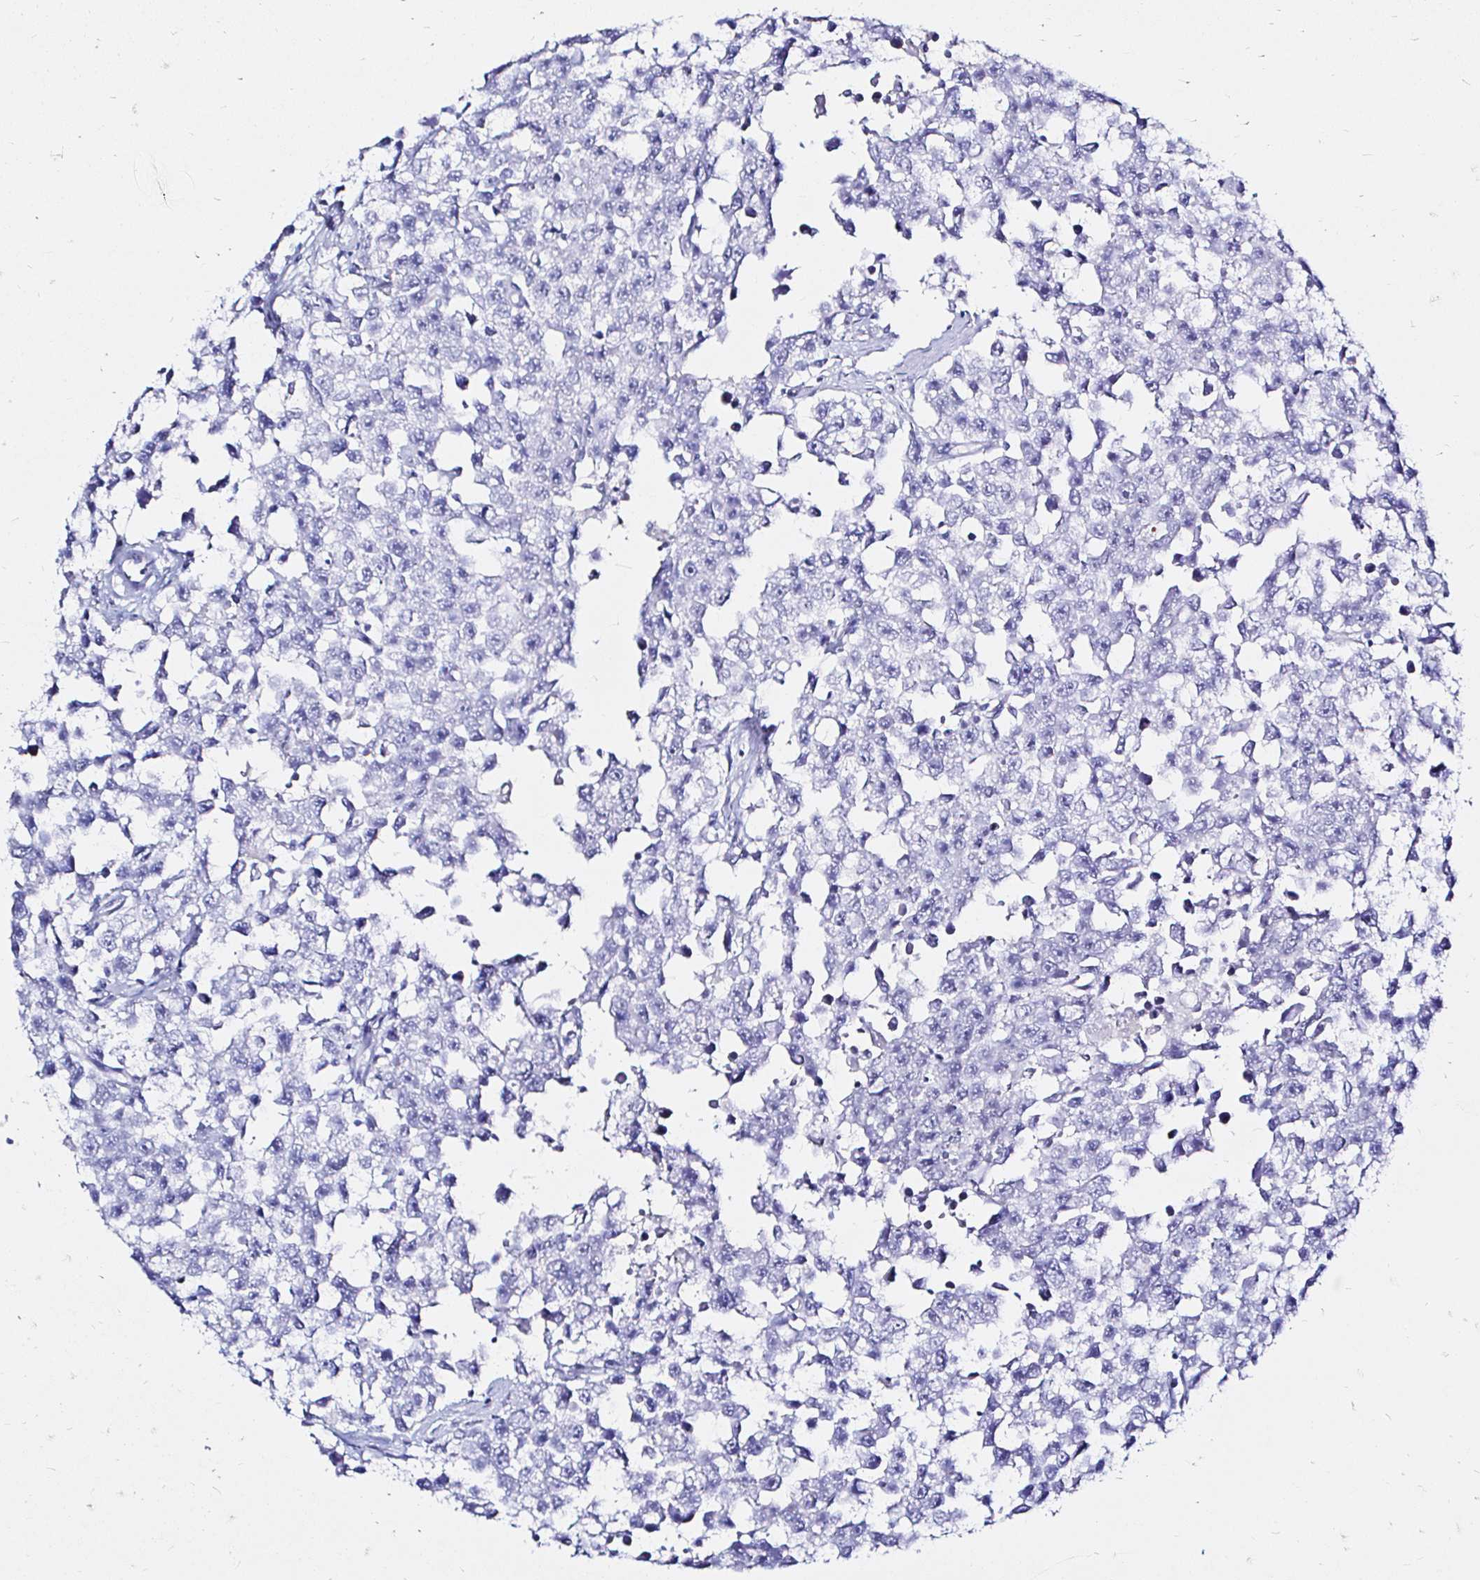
{"staining": {"intensity": "negative", "quantity": "none", "location": "none"}, "tissue": "testis cancer", "cell_type": "Tumor cells", "image_type": "cancer", "snomed": [{"axis": "morphology", "description": "Seminoma, NOS"}, {"axis": "topography", "description": "Testis"}], "caption": "DAB immunohistochemical staining of testis cancer displays no significant staining in tumor cells.", "gene": "ZNF432", "patient": {"sex": "male", "age": 26}}